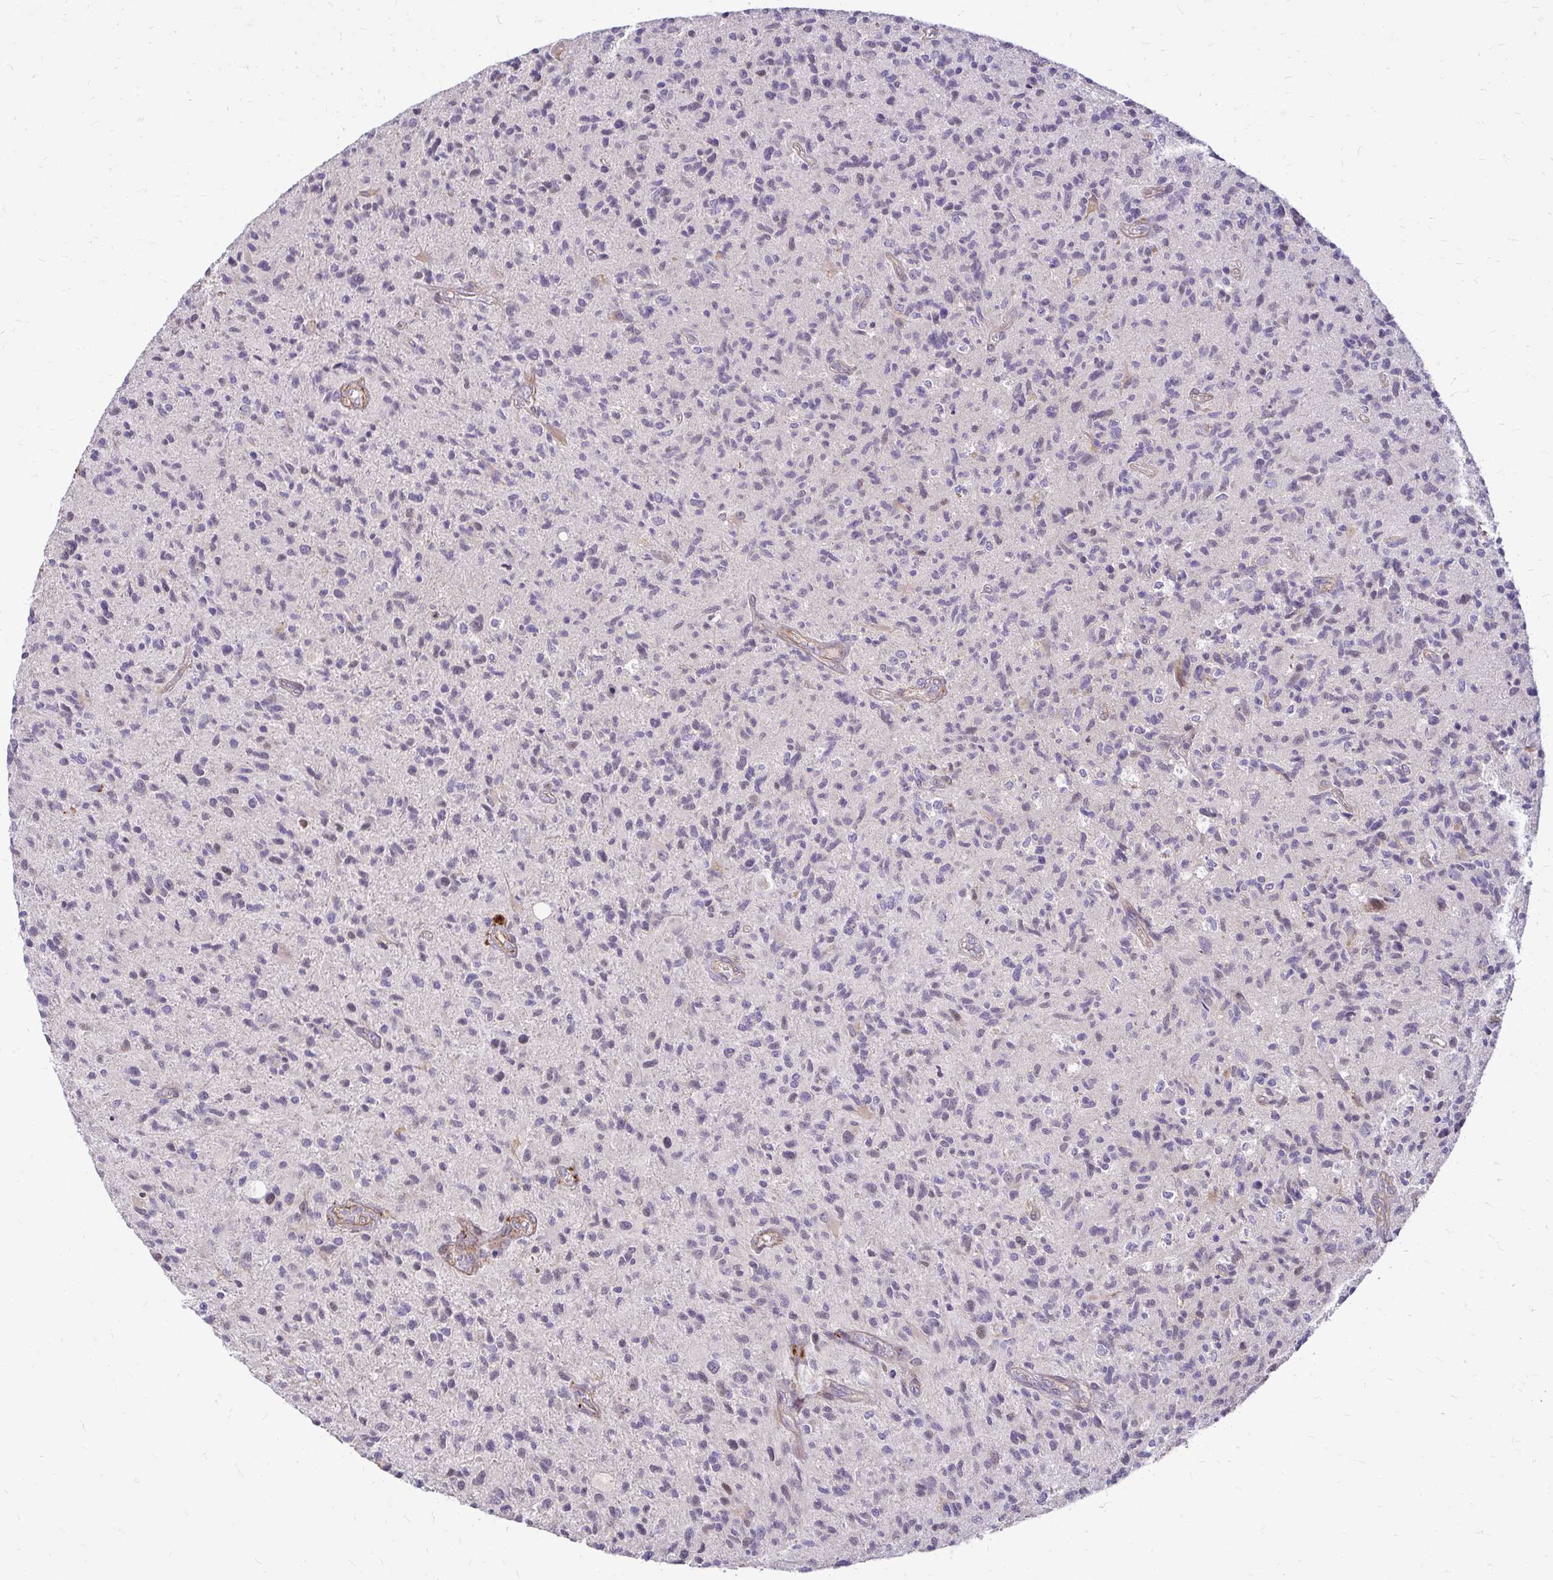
{"staining": {"intensity": "negative", "quantity": "none", "location": "none"}, "tissue": "glioma", "cell_type": "Tumor cells", "image_type": "cancer", "snomed": [{"axis": "morphology", "description": "Glioma, malignant, High grade"}, {"axis": "topography", "description": "Brain"}], "caption": "DAB (3,3'-diaminobenzidine) immunohistochemical staining of human glioma displays no significant staining in tumor cells.", "gene": "YAP1", "patient": {"sex": "female", "age": 70}}